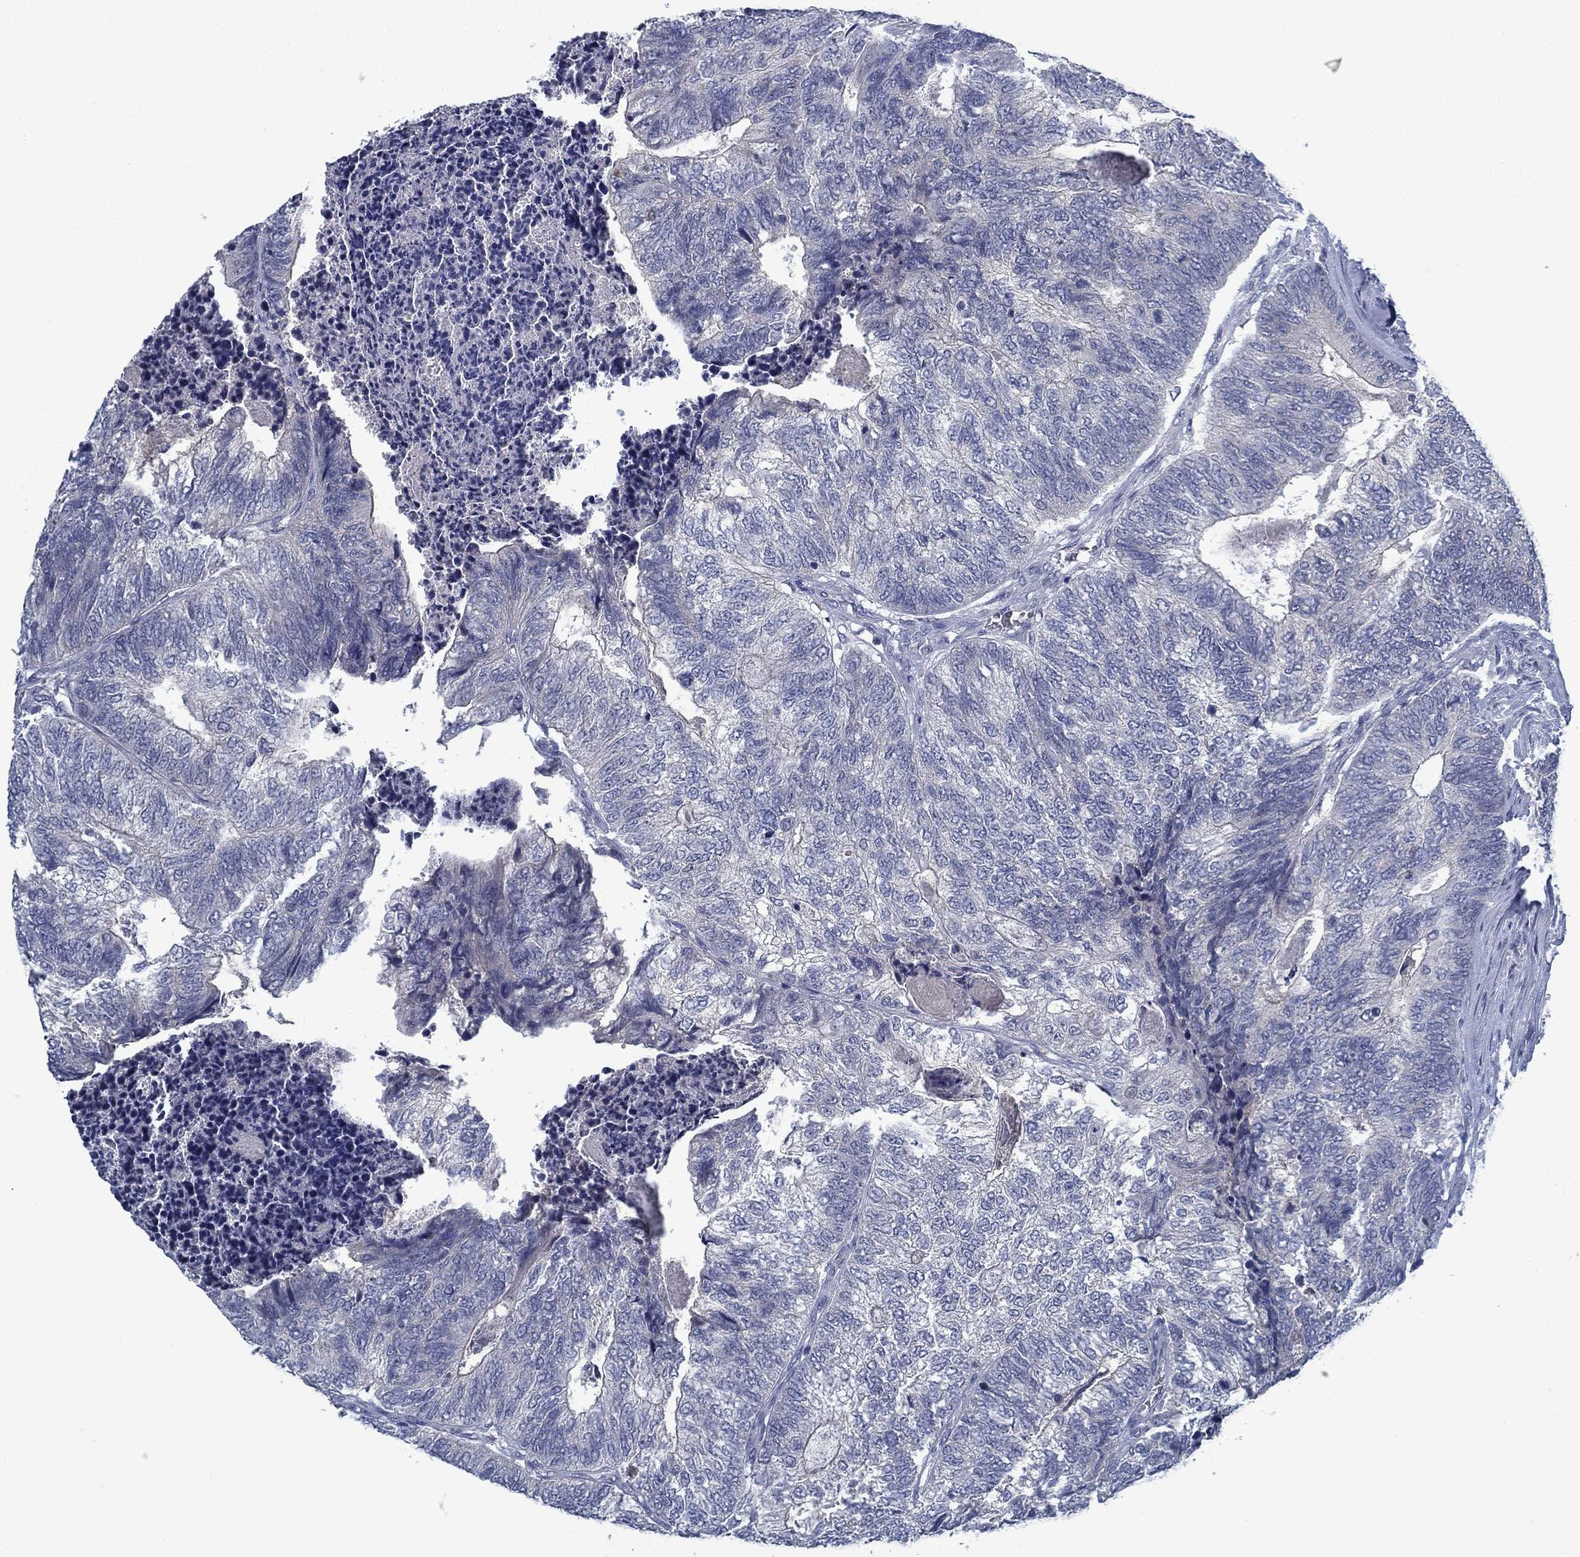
{"staining": {"intensity": "negative", "quantity": "none", "location": "none"}, "tissue": "colorectal cancer", "cell_type": "Tumor cells", "image_type": "cancer", "snomed": [{"axis": "morphology", "description": "Adenocarcinoma, NOS"}, {"axis": "topography", "description": "Colon"}], "caption": "This is an immunohistochemistry (IHC) image of human colorectal cancer. There is no staining in tumor cells.", "gene": "PNMA8A", "patient": {"sex": "female", "age": 67}}